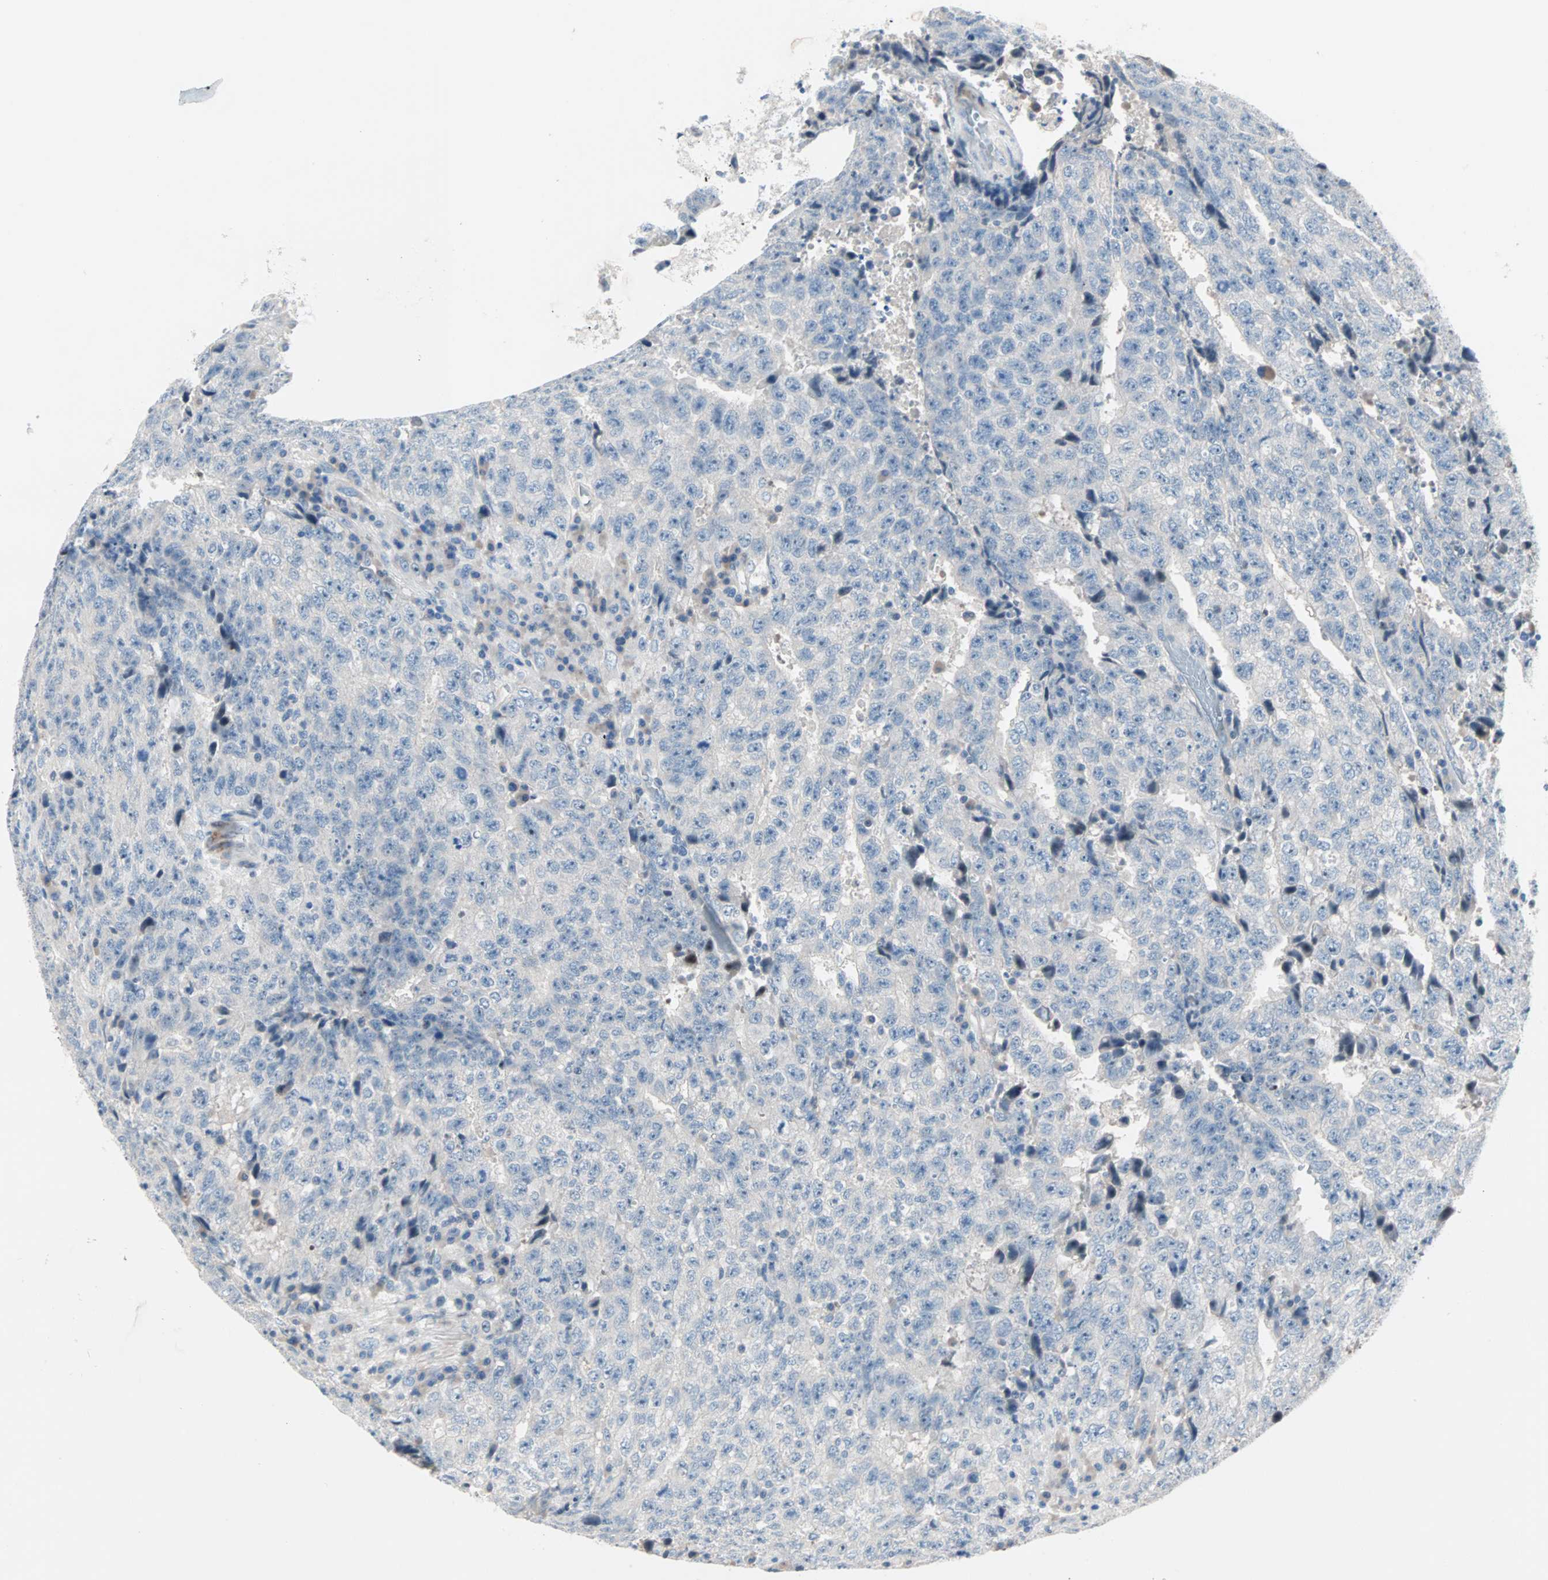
{"staining": {"intensity": "negative", "quantity": "none", "location": "none"}, "tissue": "testis cancer", "cell_type": "Tumor cells", "image_type": "cancer", "snomed": [{"axis": "morphology", "description": "Necrosis, NOS"}, {"axis": "morphology", "description": "Carcinoma, Embryonal, NOS"}, {"axis": "topography", "description": "Testis"}], "caption": "A photomicrograph of human testis embryonal carcinoma is negative for staining in tumor cells.", "gene": "NEFH", "patient": {"sex": "male", "age": 19}}